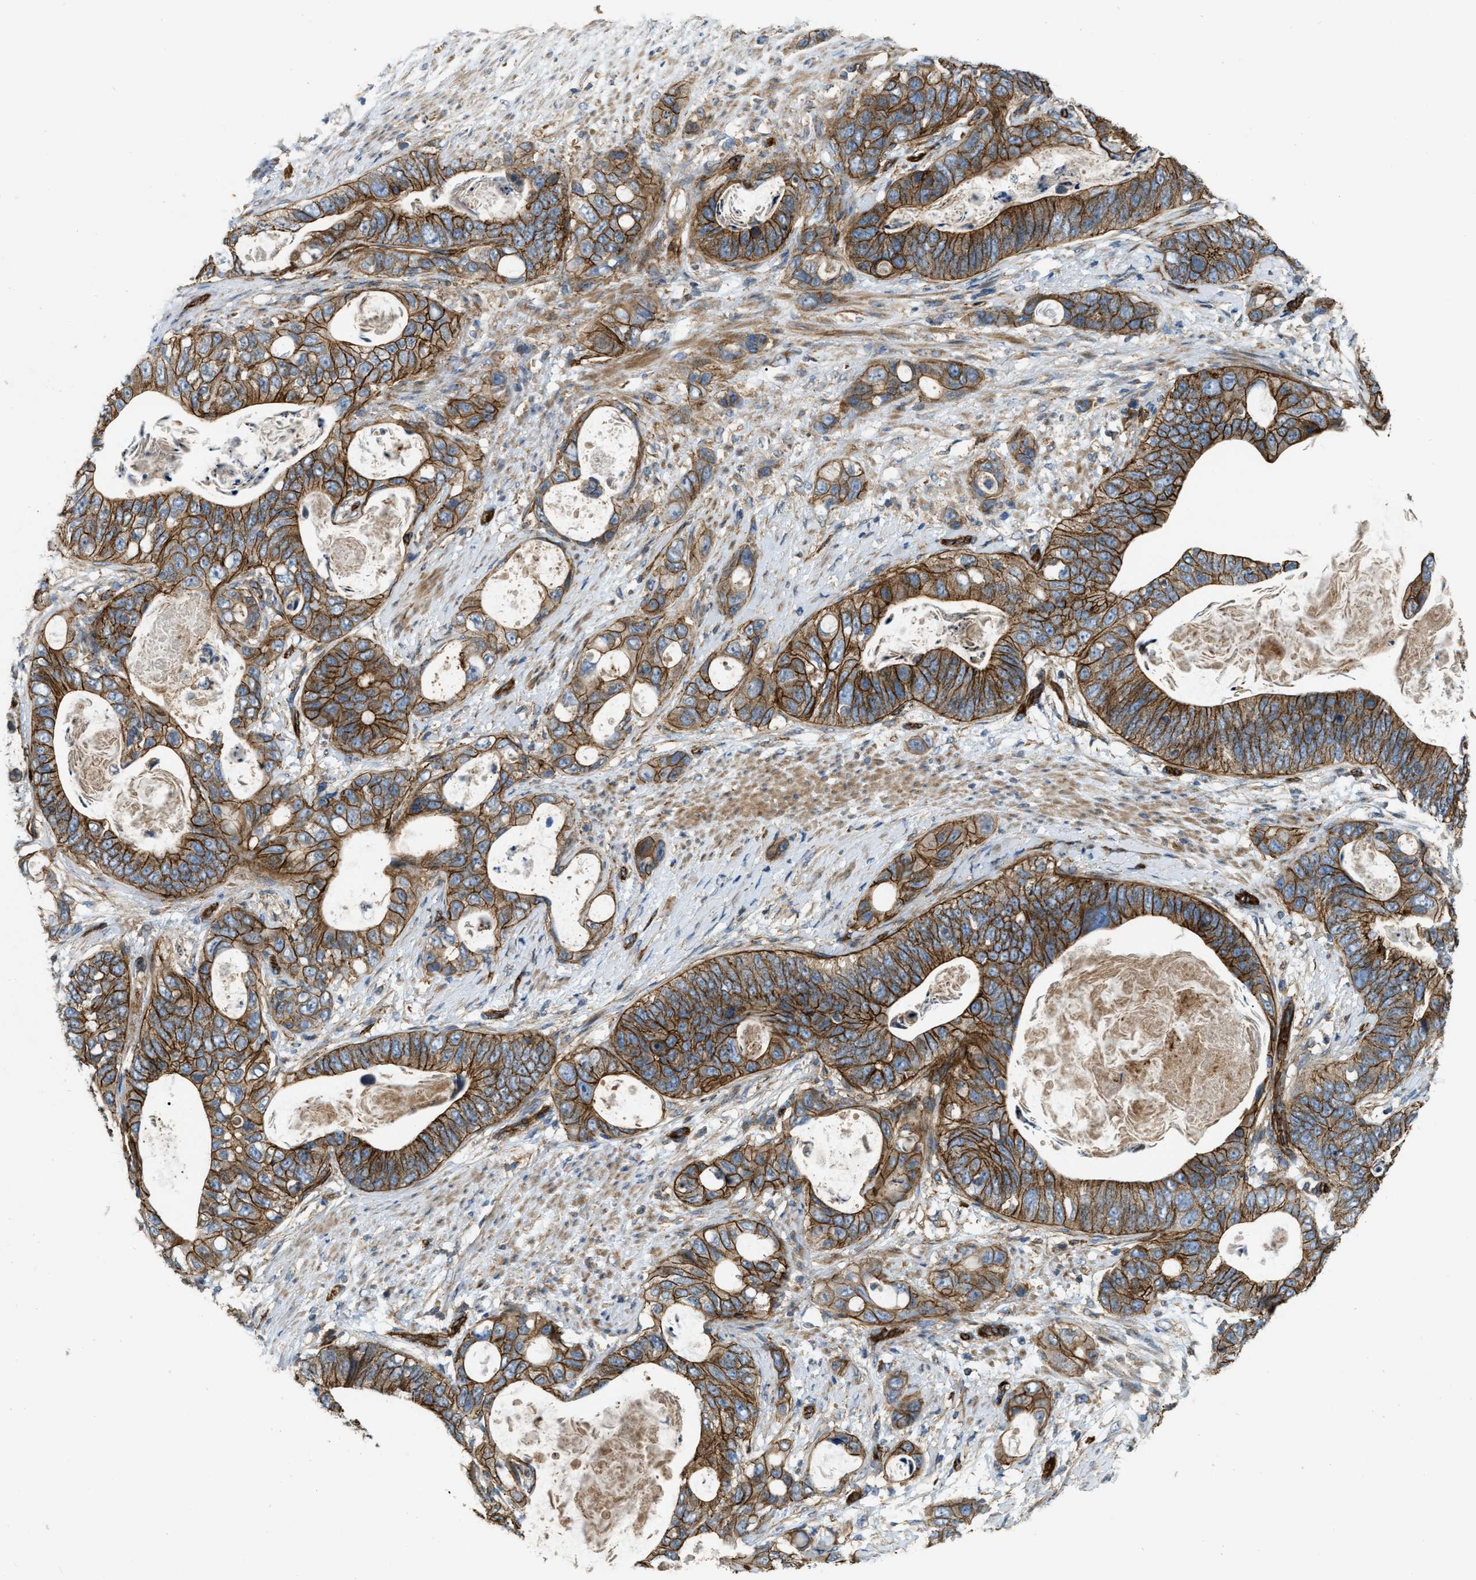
{"staining": {"intensity": "strong", "quantity": ">75%", "location": "cytoplasmic/membranous"}, "tissue": "stomach cancer", "cell_type": "Tumor cells", "image_type": "cancer", "snomed": [{"axis": "morphology", "description": "Normal tissue, NOS"}, {"axis": "morphology", "description": "Adenocarcinoma, NOS"}, {"axis": "topography", "description": "Stomach"}], "caption": "About >75% of tumor cells in stomach cancer exhibit strong cytoplasmic/membranous protein staining as visualized by brown immunohistochemical staining.", "gene": "ERC1", "patient": {"sex": "female", "age": 89}}